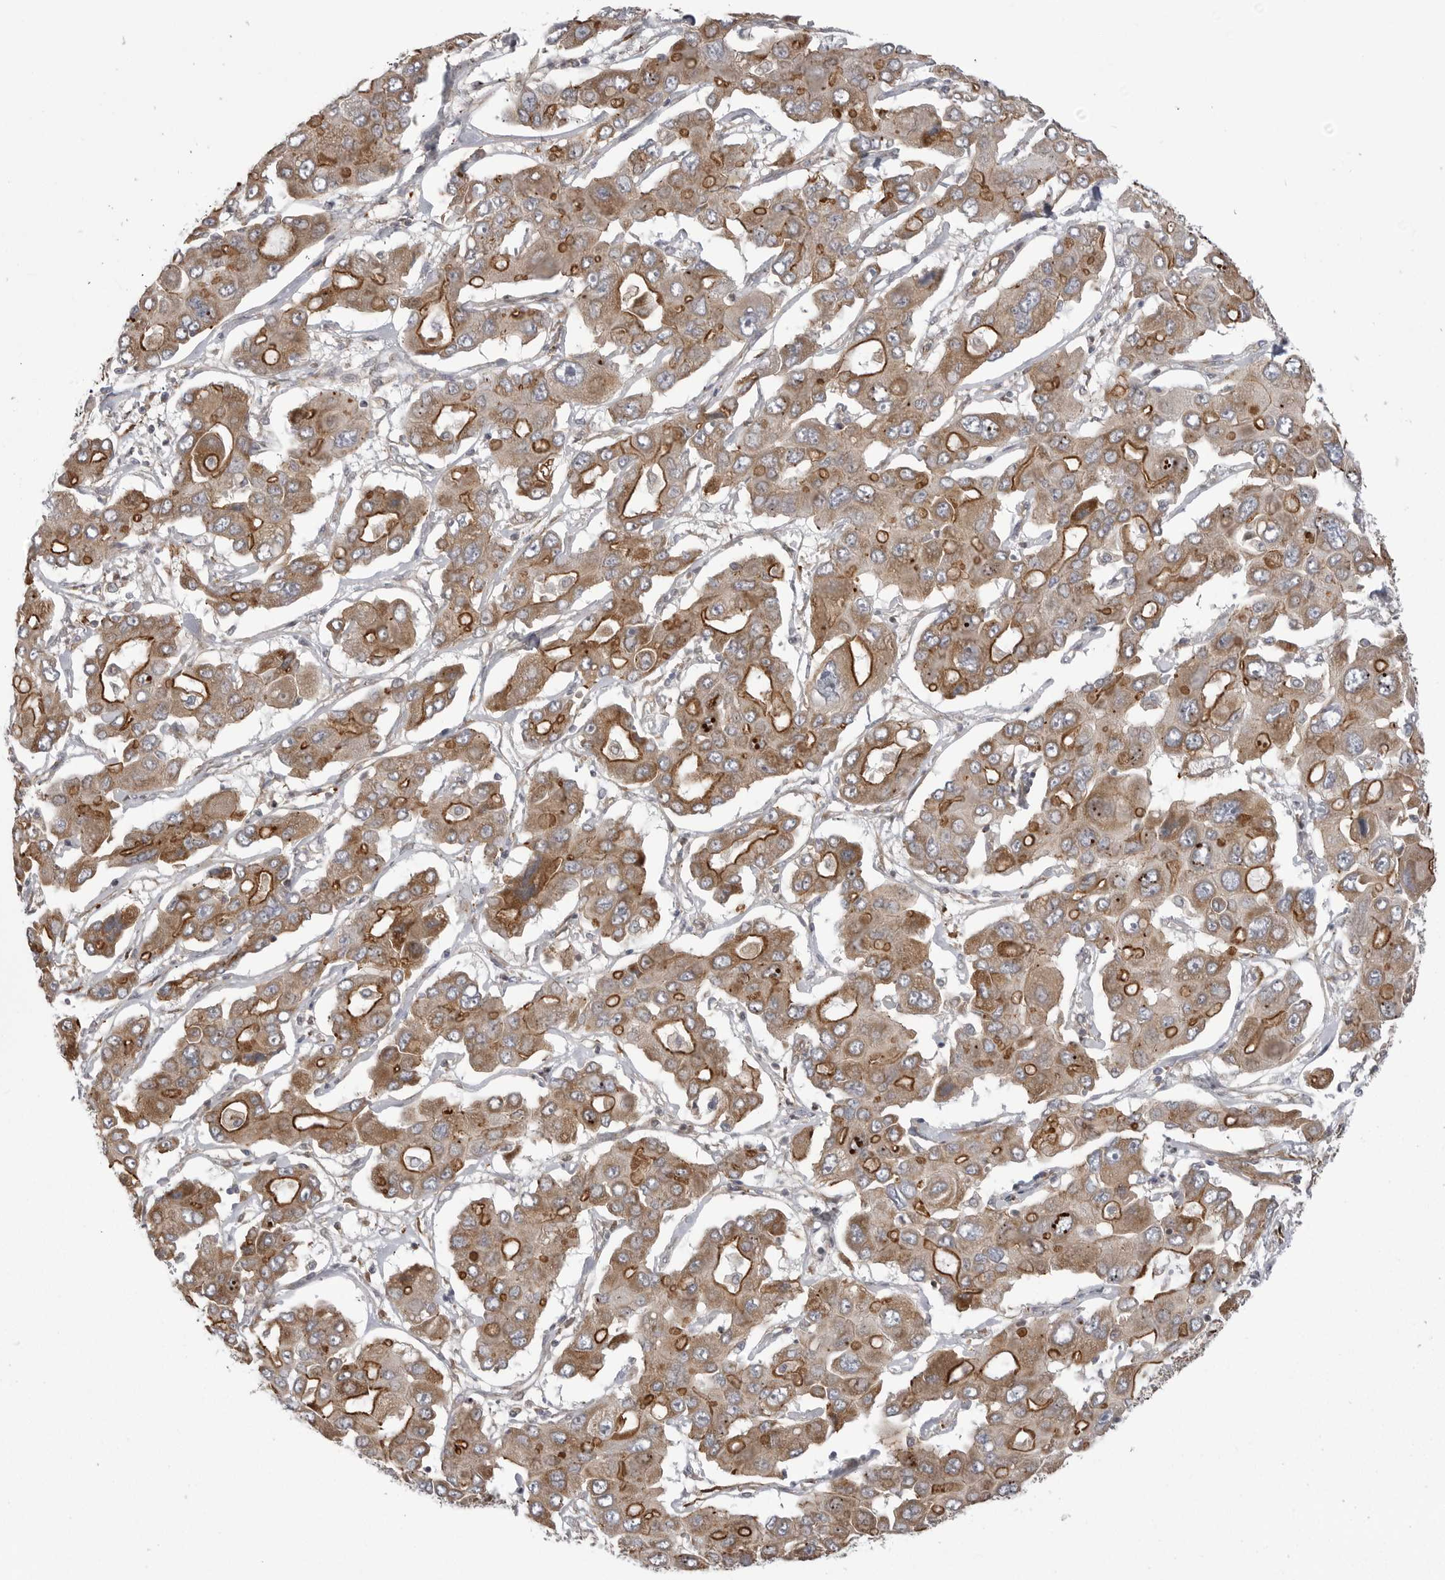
{"staining": {"intensity": "moderate", "quantity": ">75%", "location": "cytoplasmic/membranous"}, "tissue": "liver cancer", "cell_type": "Tumor cells", "image_type": "cancer", "snomed": [{"axis": "morphology", "description": "Cholangiocarcinoma"}, {"axis": "topography", "description": "Liver"}], "caption": "Liver cancer stained with DAB (3,3'-diaminobenzidine) immunohistochemistry displays medium levels of moderate cytoplasmic/membranous staining in about >75% of tumor cells. Using DAB (brown) and hematoxylin (blue) stains, captured at high magnification using brightfield microscopy.", "gene": "SCP2", "patient": {"sex": "male", "age": 67}}